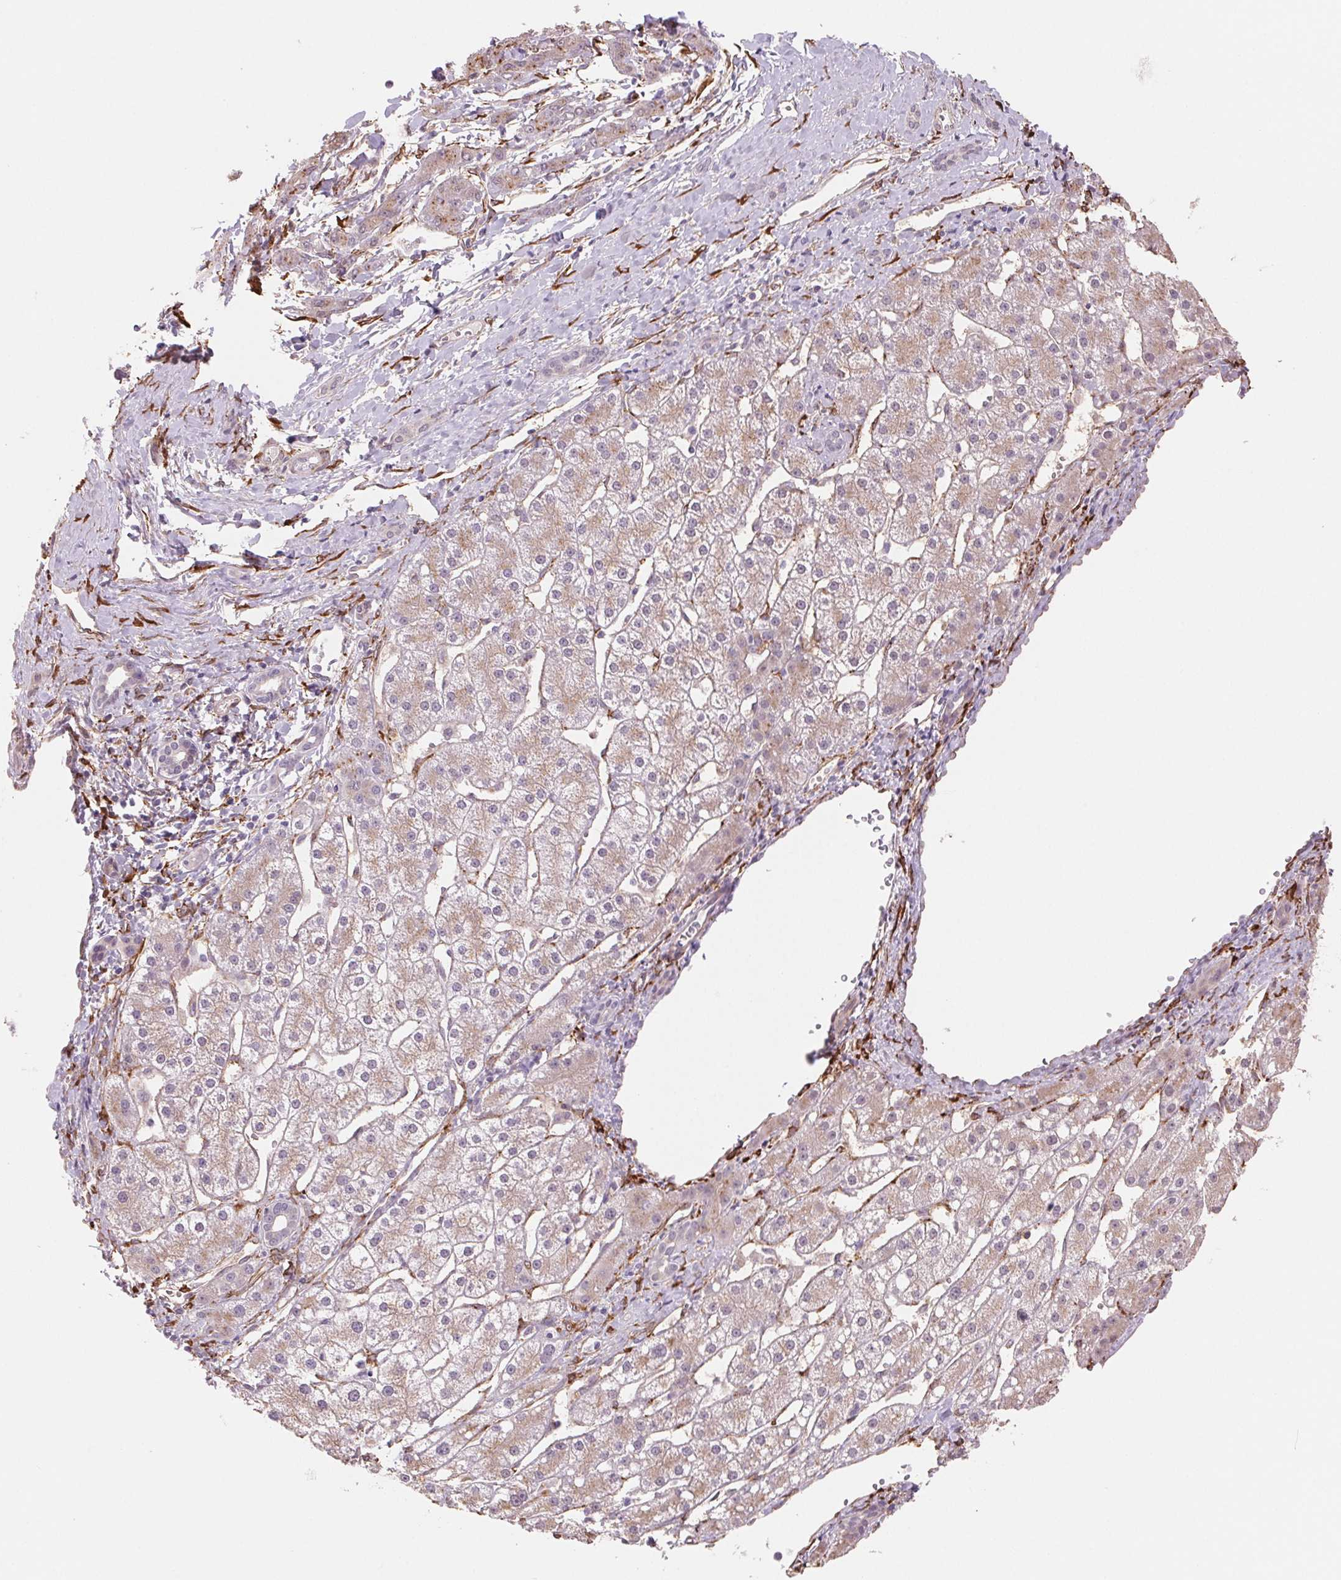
{"staining": {"intensity": "weak", "quantity": "25%-75%", "location": "cytoplasmic/membranous"}, "tissue": "liver cancer", "cell_type": "Tumor cells", "image_type": "cancer", "snomed": [{"axis": "morphology", "description": "Carcinoma, Hepatocellular, NOS"}, {"axis": "topography", "description": "Liver"}], "caption": "Weak cytoplasmic/membranous staining for a protein is present in about 25%-75% of tumor cells of liver hepatocellular carcinoma using IHC.", "gene": "FKBP10", "patient": {"sex": "male", "age": 67}}